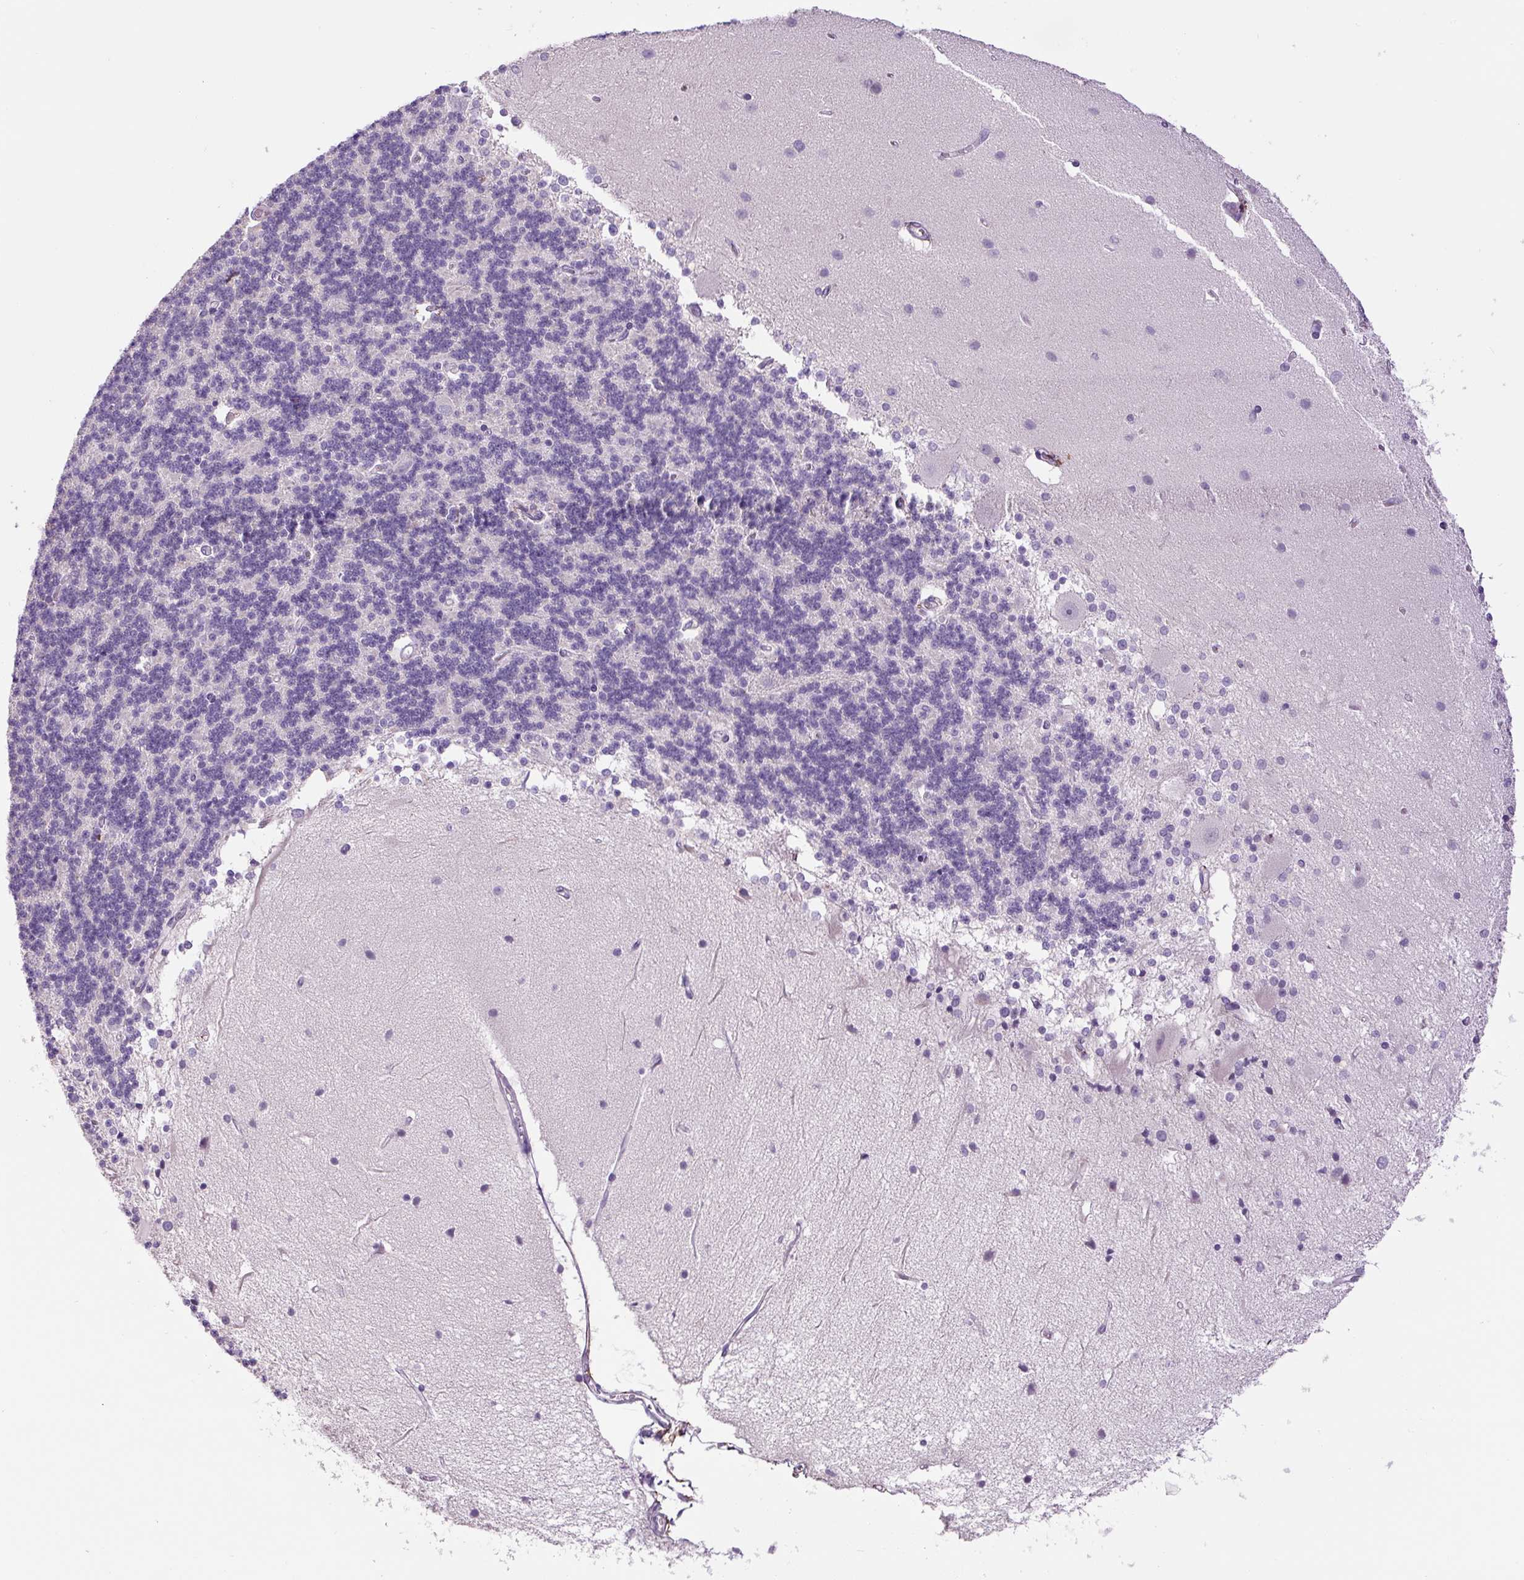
{"staining": {"intensity": "negative", "quantity": "none", "location": "none"}, "tissue": "cerebellum", "cell_type": "Cells in granular layer", "image_type": "normal", "snomed": [{"axis": "morphology", "description": "Normal tissue, NOS"}, {"axis": "topography", "description": "Cerebellum"}], "caption": "Immunohistochemical staining of normal human cerebellum reveals no significant expression in cells in granular layer.", "gene": "FBN1", "patient": {"sex": "female", "age": 54}}